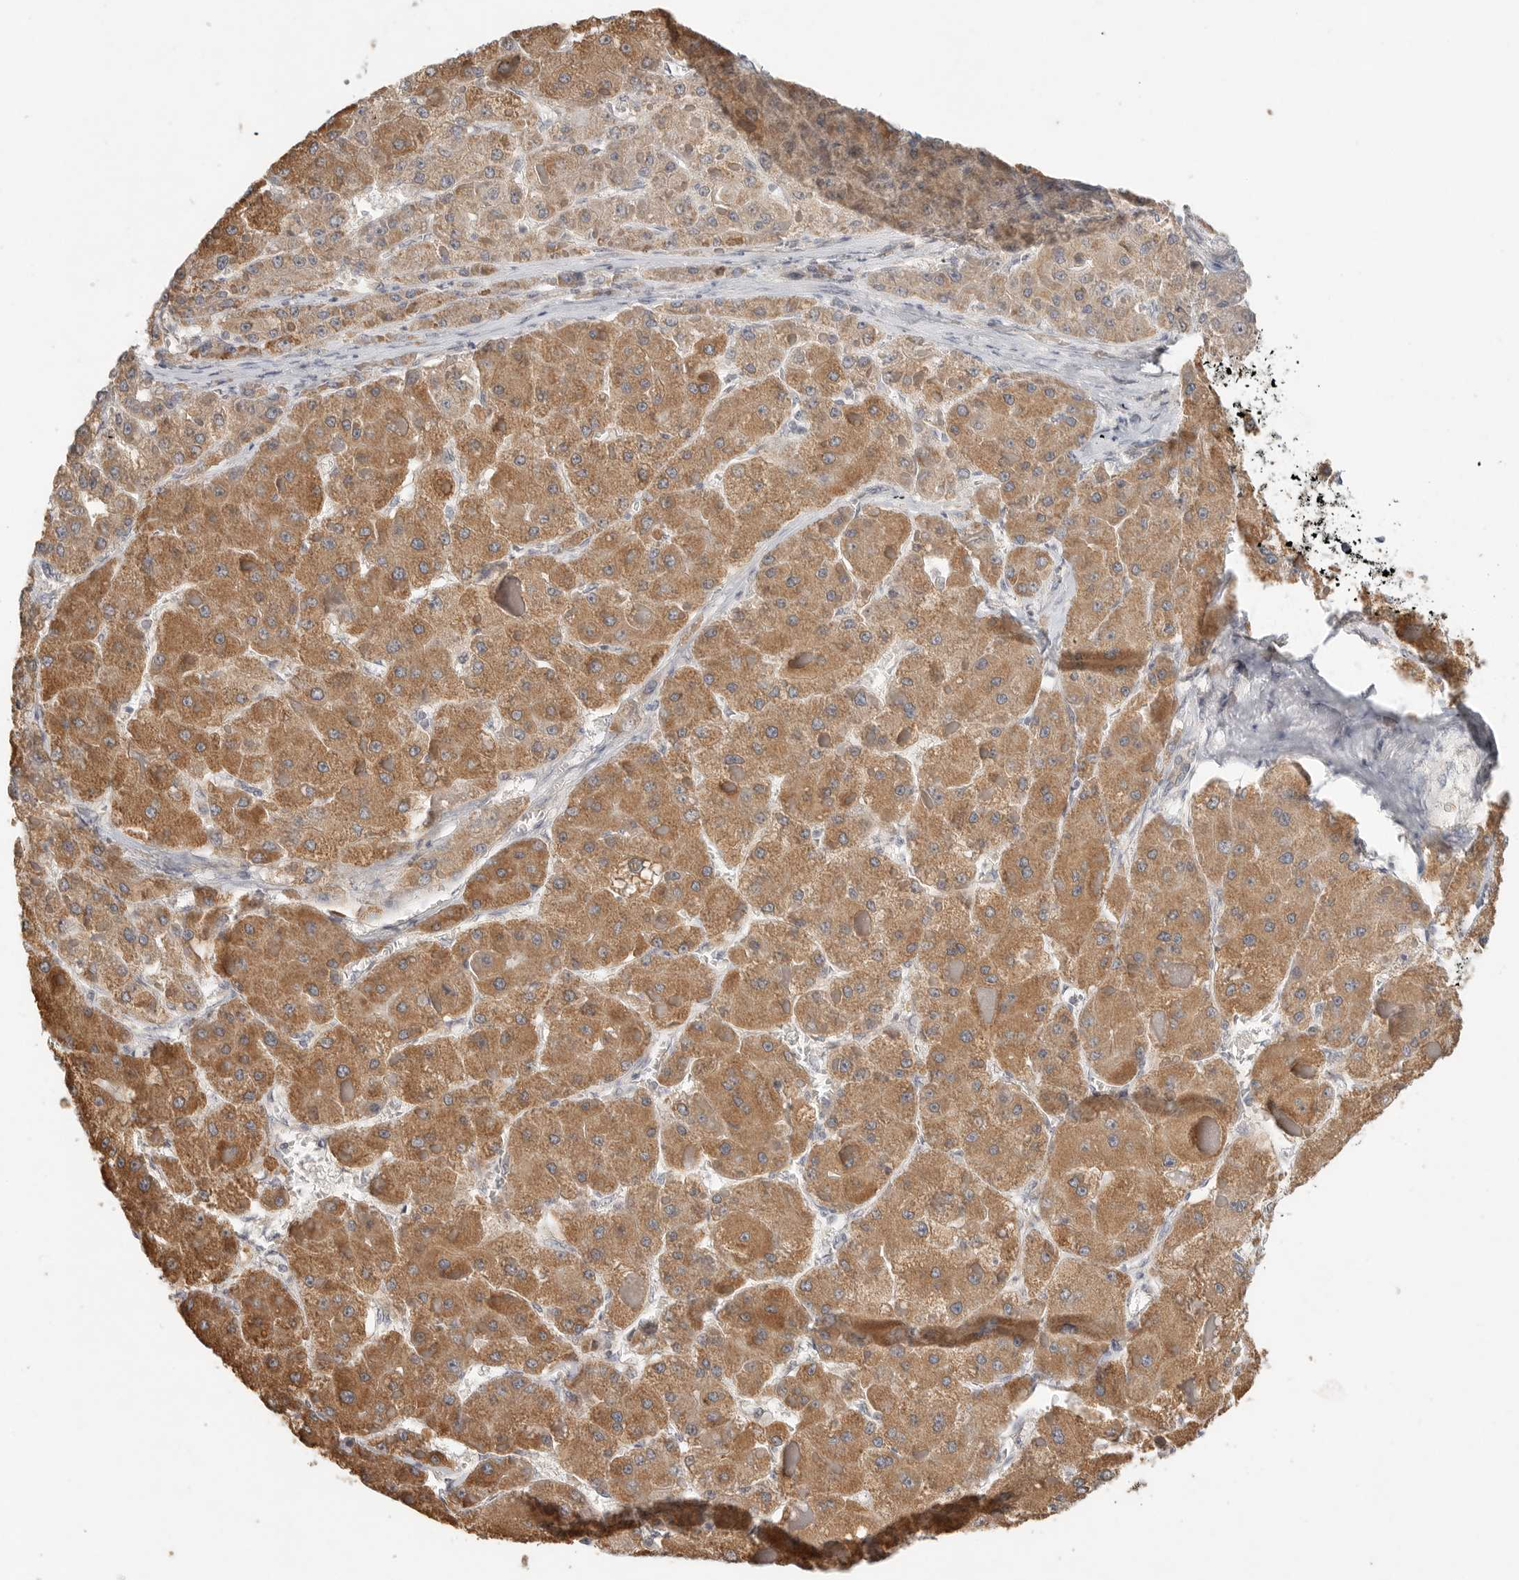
{"staining": {"intensity": "moderate", "quantity": ">75%", "location": "cytoplasmic/membranous"}, "tissue": "liver cancer", "cell_type": "Tumor cells", "image_type": "cancer", "snomed": [{"axis": "morphology", "description": "Carcinoma, Hepatocellular, NOS"}, {"axis": "topography", "description": "Liver"}], "caption": "IHC micrograph of neoplastic tissue: liver cancer (hepatocellular carcinoma) stained using immunohistochemistry (IHC) displays medium levels of moderate protein expression localized specifically in the cytoplasmic/membranous of tumor cells, appearing as a cytoplasmic/membranous brown color.", "gene": "SLC25A36", "patient": {"sex": "female", "age": 73}}